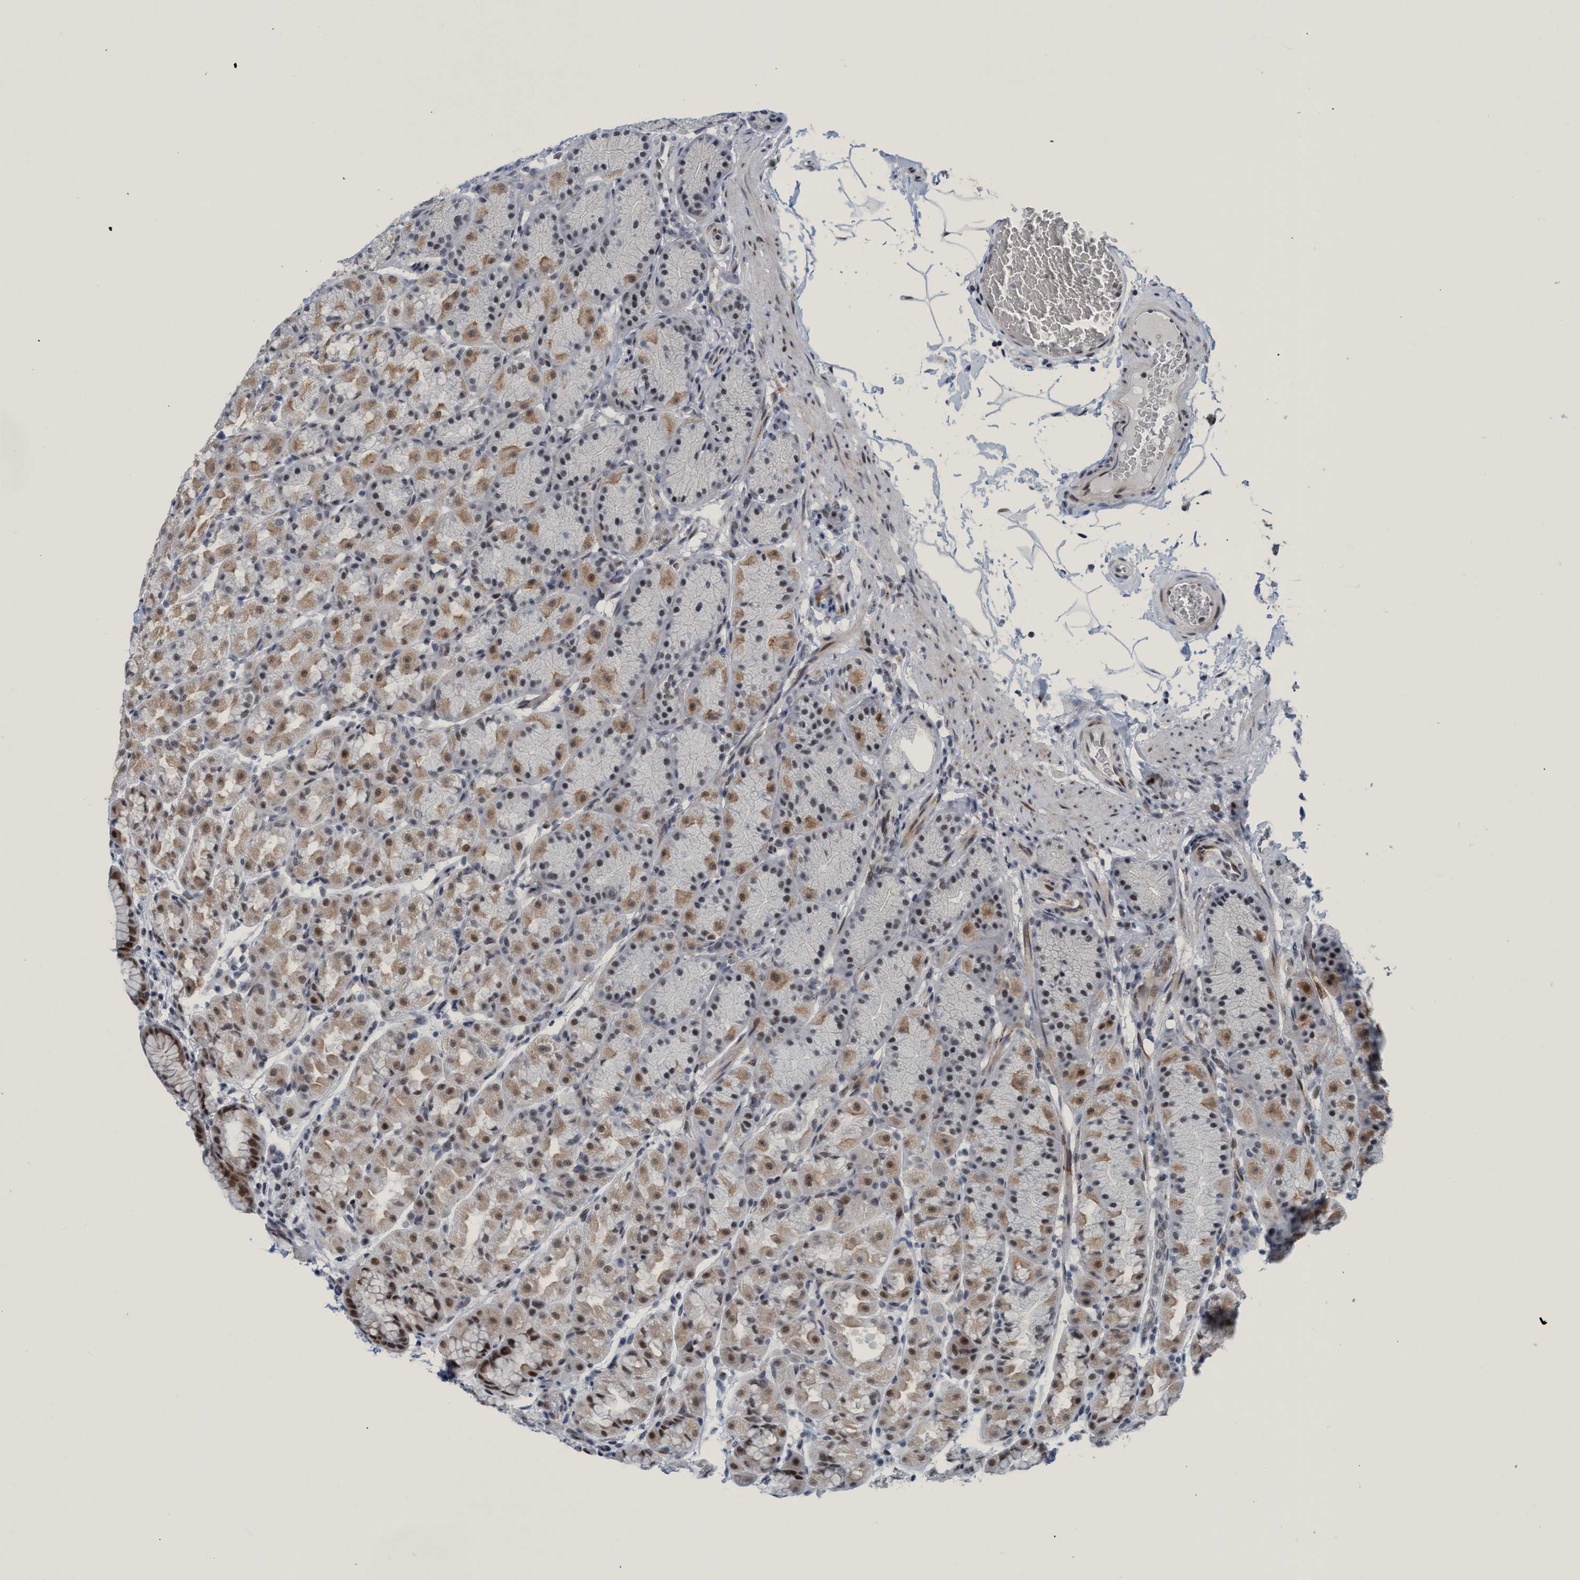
{"staining": {"intensity": "moderate", "quantity": "25%-75%", "location": "cytoplasmic/membranous,nuclear"}, "tissue": "stomach", "cell_type": "Glandular cells", "image_type": "normal", "snomed": [{"axis": "morphology", "description": "Normal tissue, NOS"}, {"axis": "topography", "description": "Stomach"}], "caption": "A medium amount of moderate cytoplasmic/membranous,nuclear staining is identified in about 25%-75% of glandular cells in benign stomach. Nuclei are stained in blue.", "gene": "CWC27", "patient": {"sex": "male", "age": 42}}